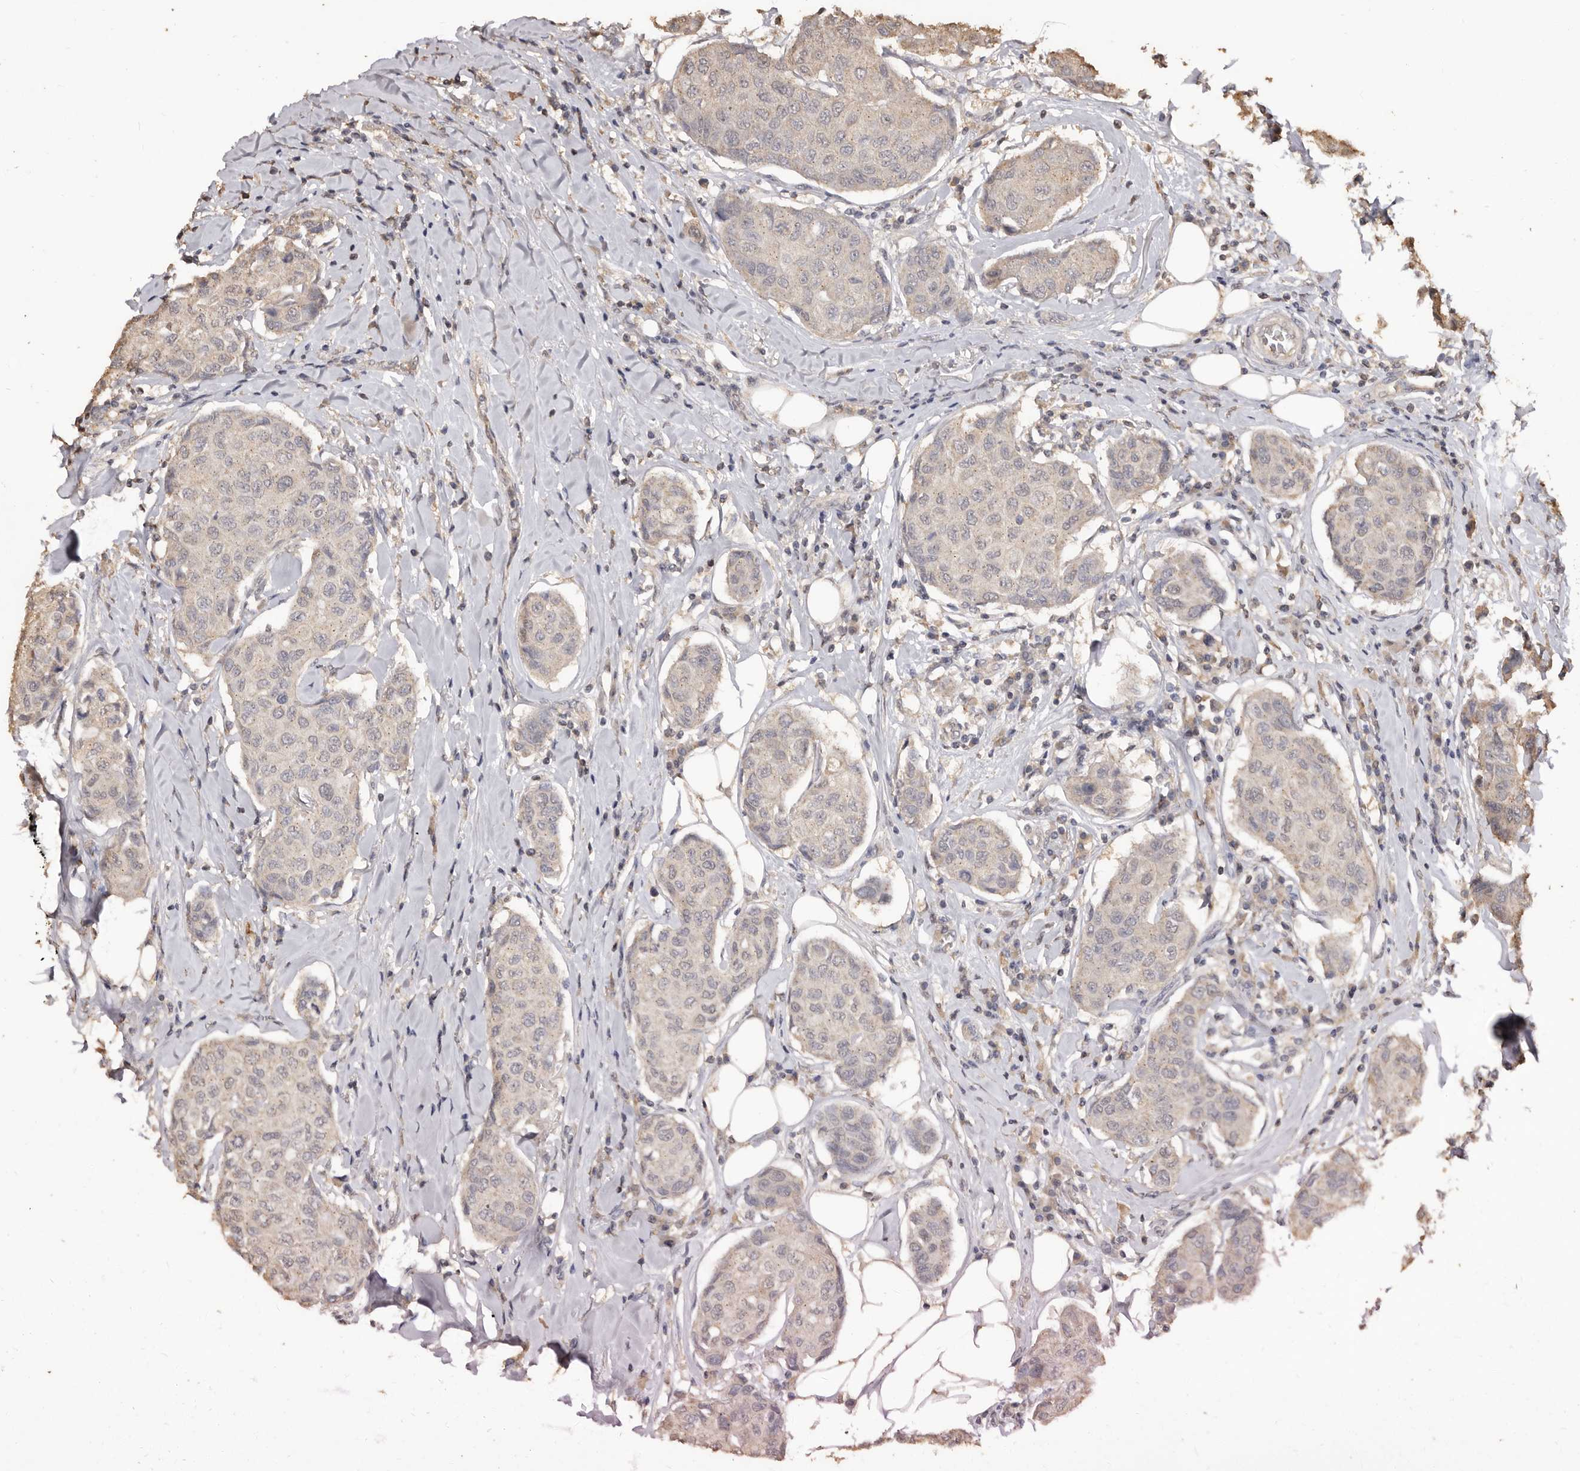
{"staining": {"intensity": "negative", "quantity": "none", "location": "none"}, "tissue": "breast cancer", "cell_type": "Tumor cells", "image_type": "cancer", "snomed": [{"axis": "morphology", "description": "Duct carcinoma"}, {"axis": "topography", "description": "Breast"}], "caption": "An IHC photomicrograph of breast infiltrating ductal carcinoma is shown. There is no staining in tumor cells of breast infiltrating ductal carcinoma. (DAB (3,3'-diaminobenzidine) IHC with hematoxylin counter stain).", "gene": "INAVA", "patient": {"sex": "female", "age": 80}}